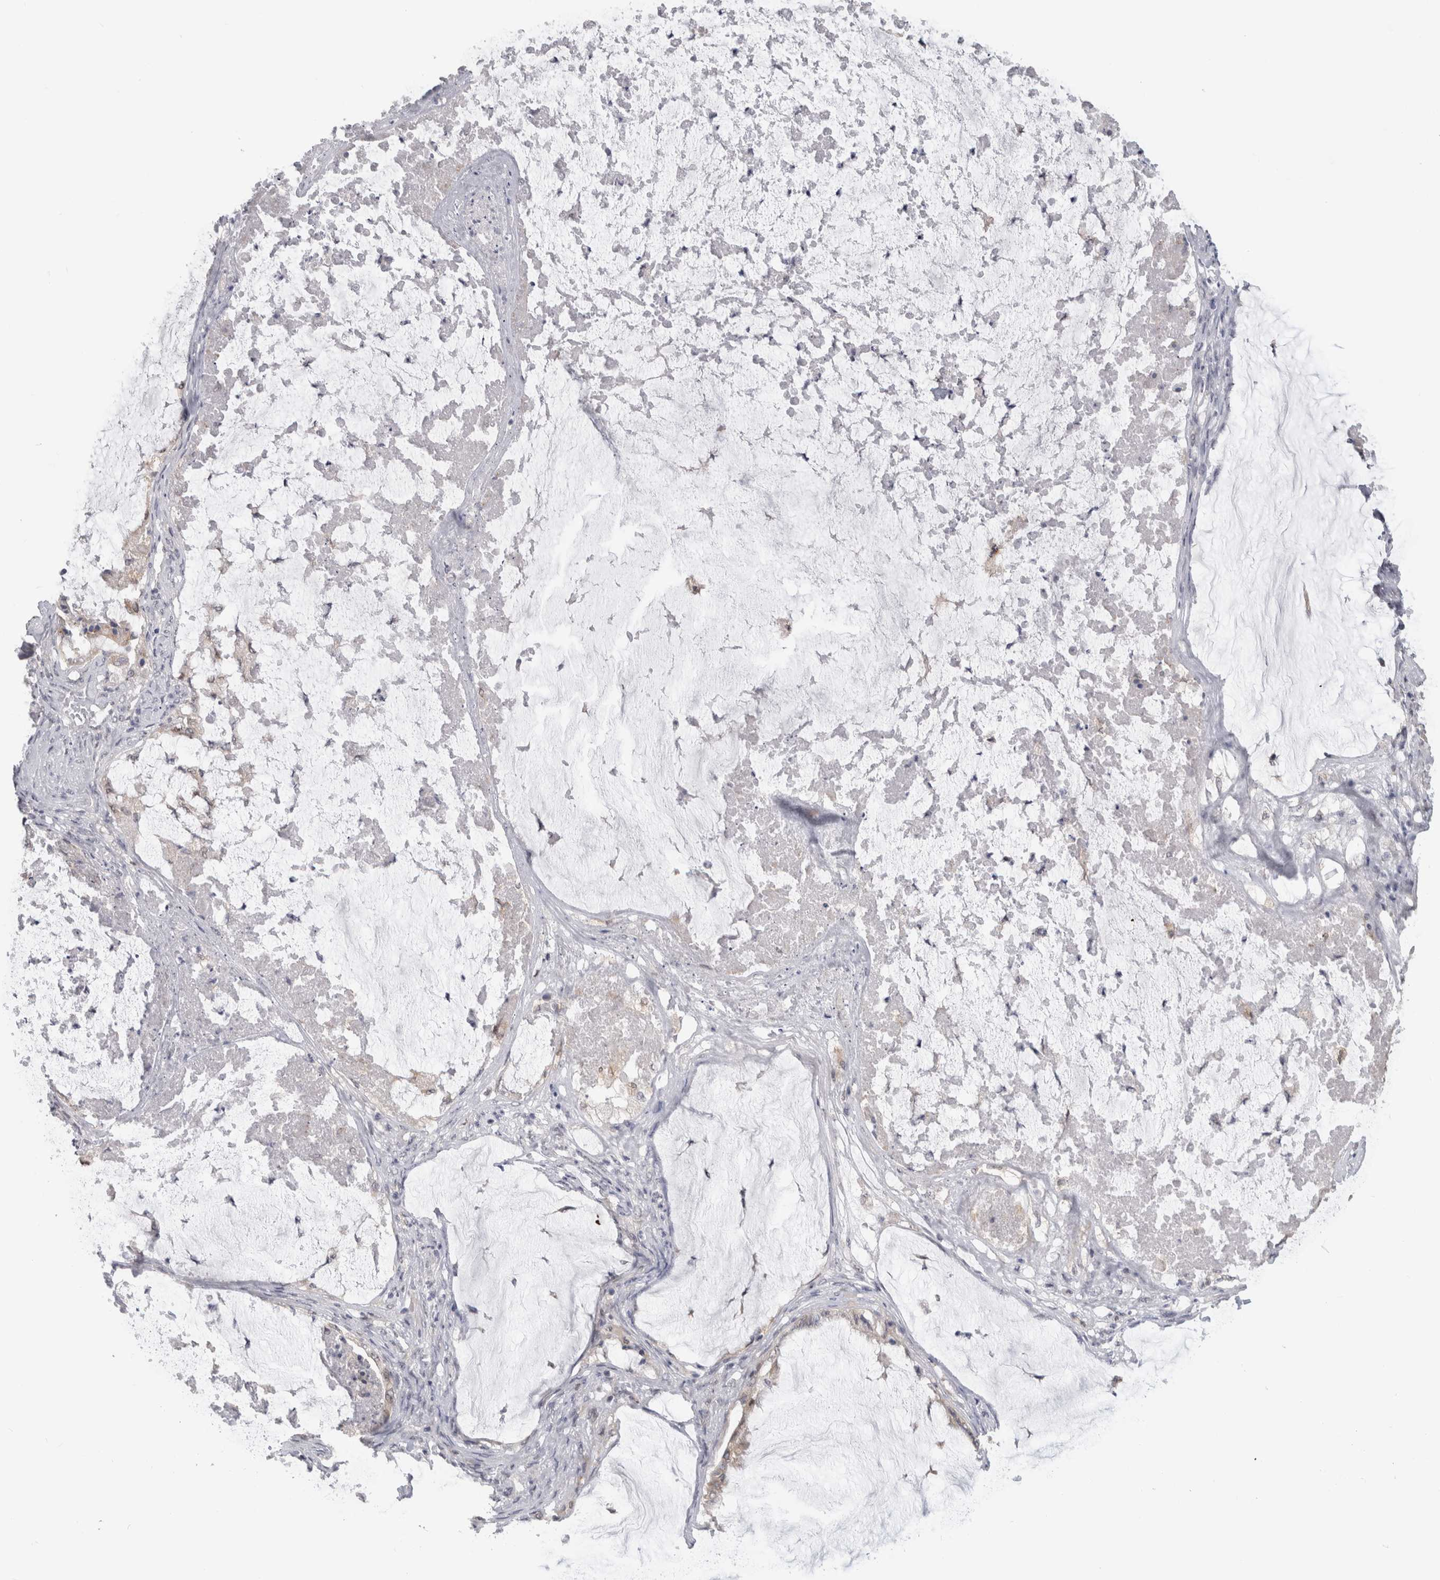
{"staining": {"intensity": "weak", "quantity": "25%-75%", "location": "cytoplasmic/membranous"}, "tissue": "ovarian cancer", "cell_type": "Tumor cells", "image_type": "cancer", "snomed": [{"axis": "morphology", "description": "Cystadenocarcinoma, mucinous, NOS"}, {"axis": "topography", "description": "Ovary"}], "caption": "Human ovarian mucinous cystadenocarcinoma stained with a protein marker reveals weak staining in tumor cells.", "gene": "TMEM242", "patient": {"sex": "female", "age": 61}}